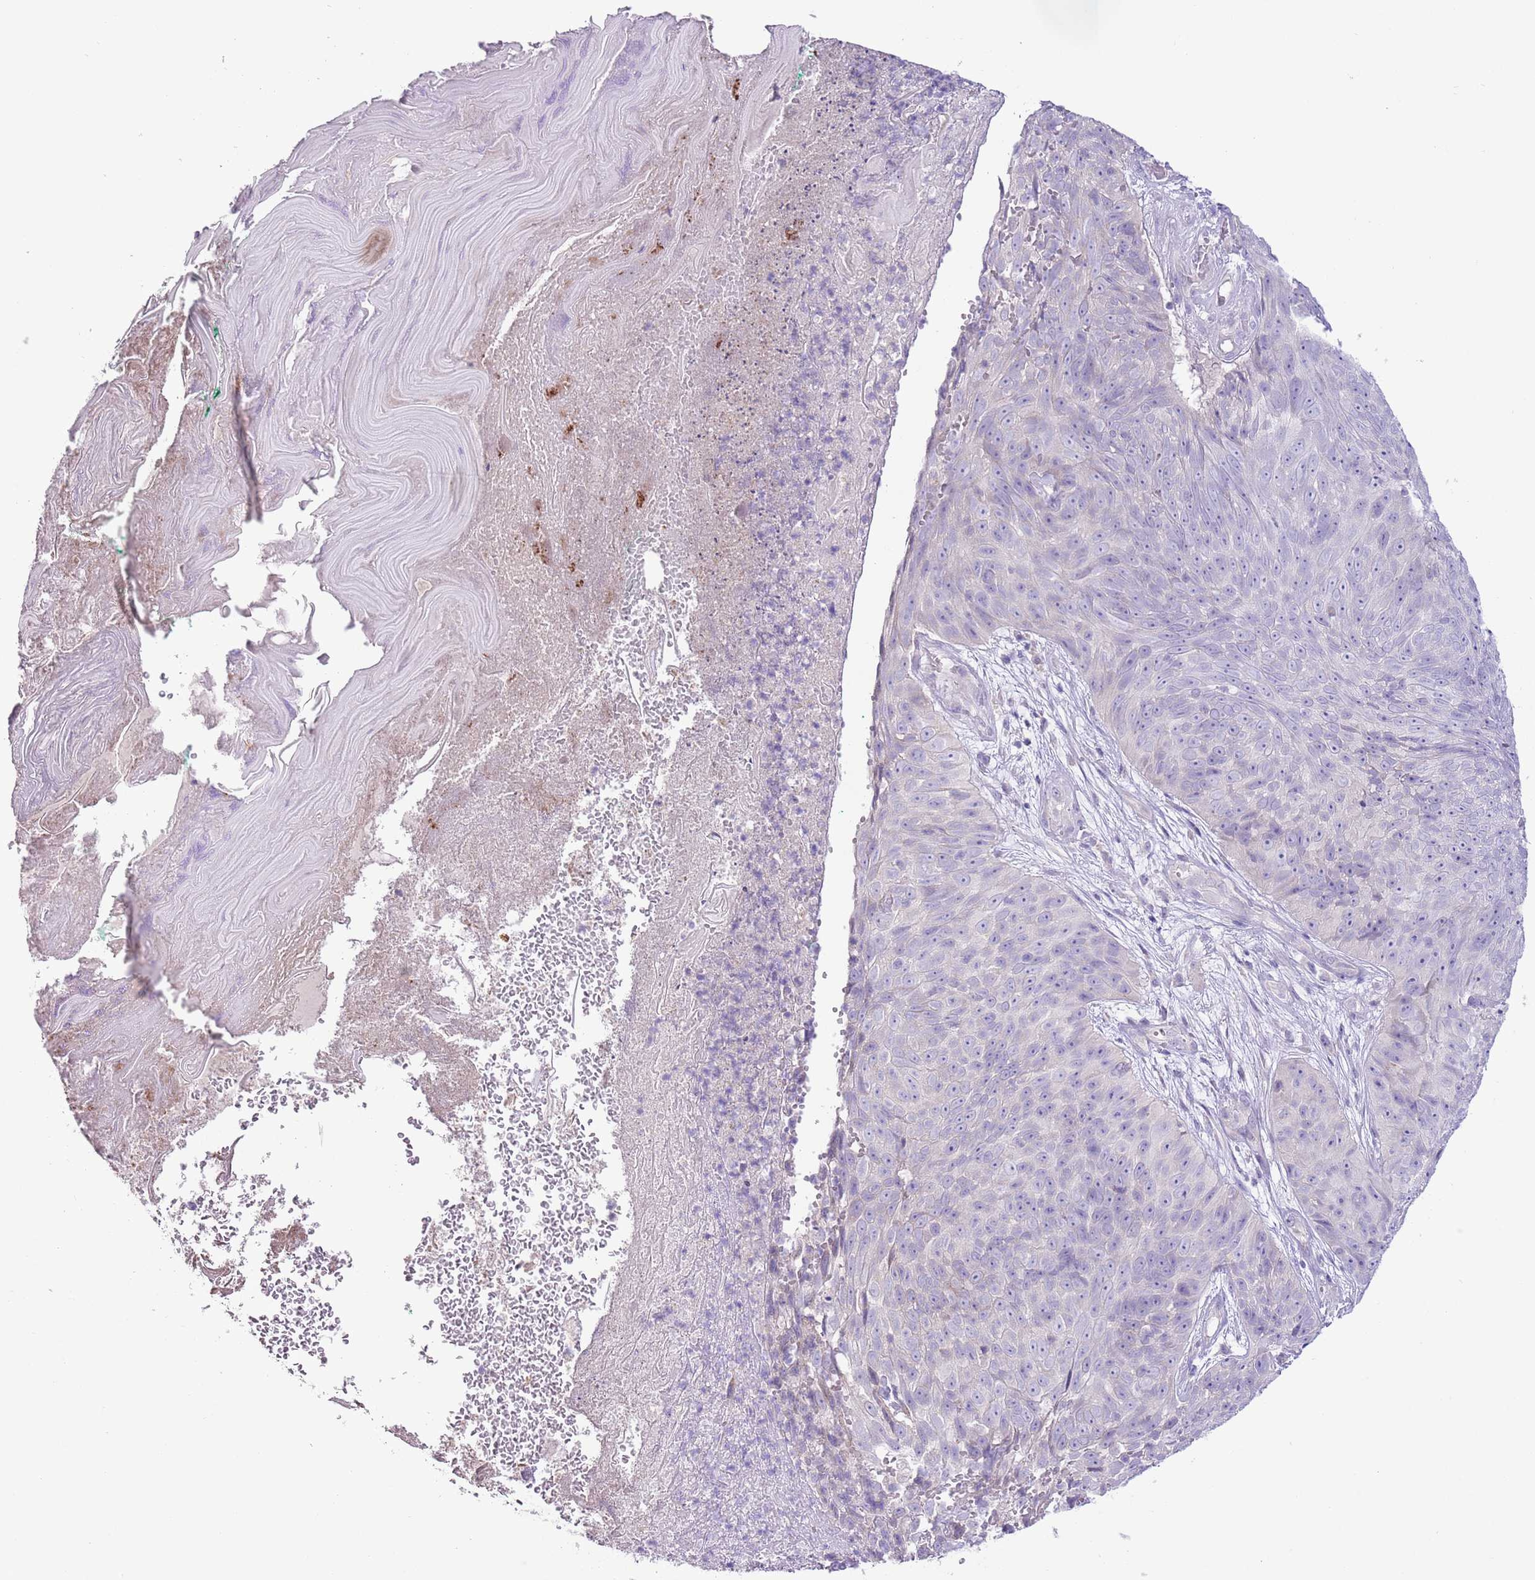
{"staining": {"intensity": "negative", "quantity": "none", "location": "none"}, "tissue": "skin cancer", "cell_type": "Tumor cells", "image_type": "cancer", "snomed": [{"axis": "morphology", "description": "Squamous cell carcinoma, NOS"}, {"axis": "topography", "description": "Skin"}], "caption": "Immunohistochemistry of human skin cancer (squamous cell carcinoma) shows no positivity in tumor cells.", "gene": "ZNF697", "patient": {"sex": "female", "age": 87}}